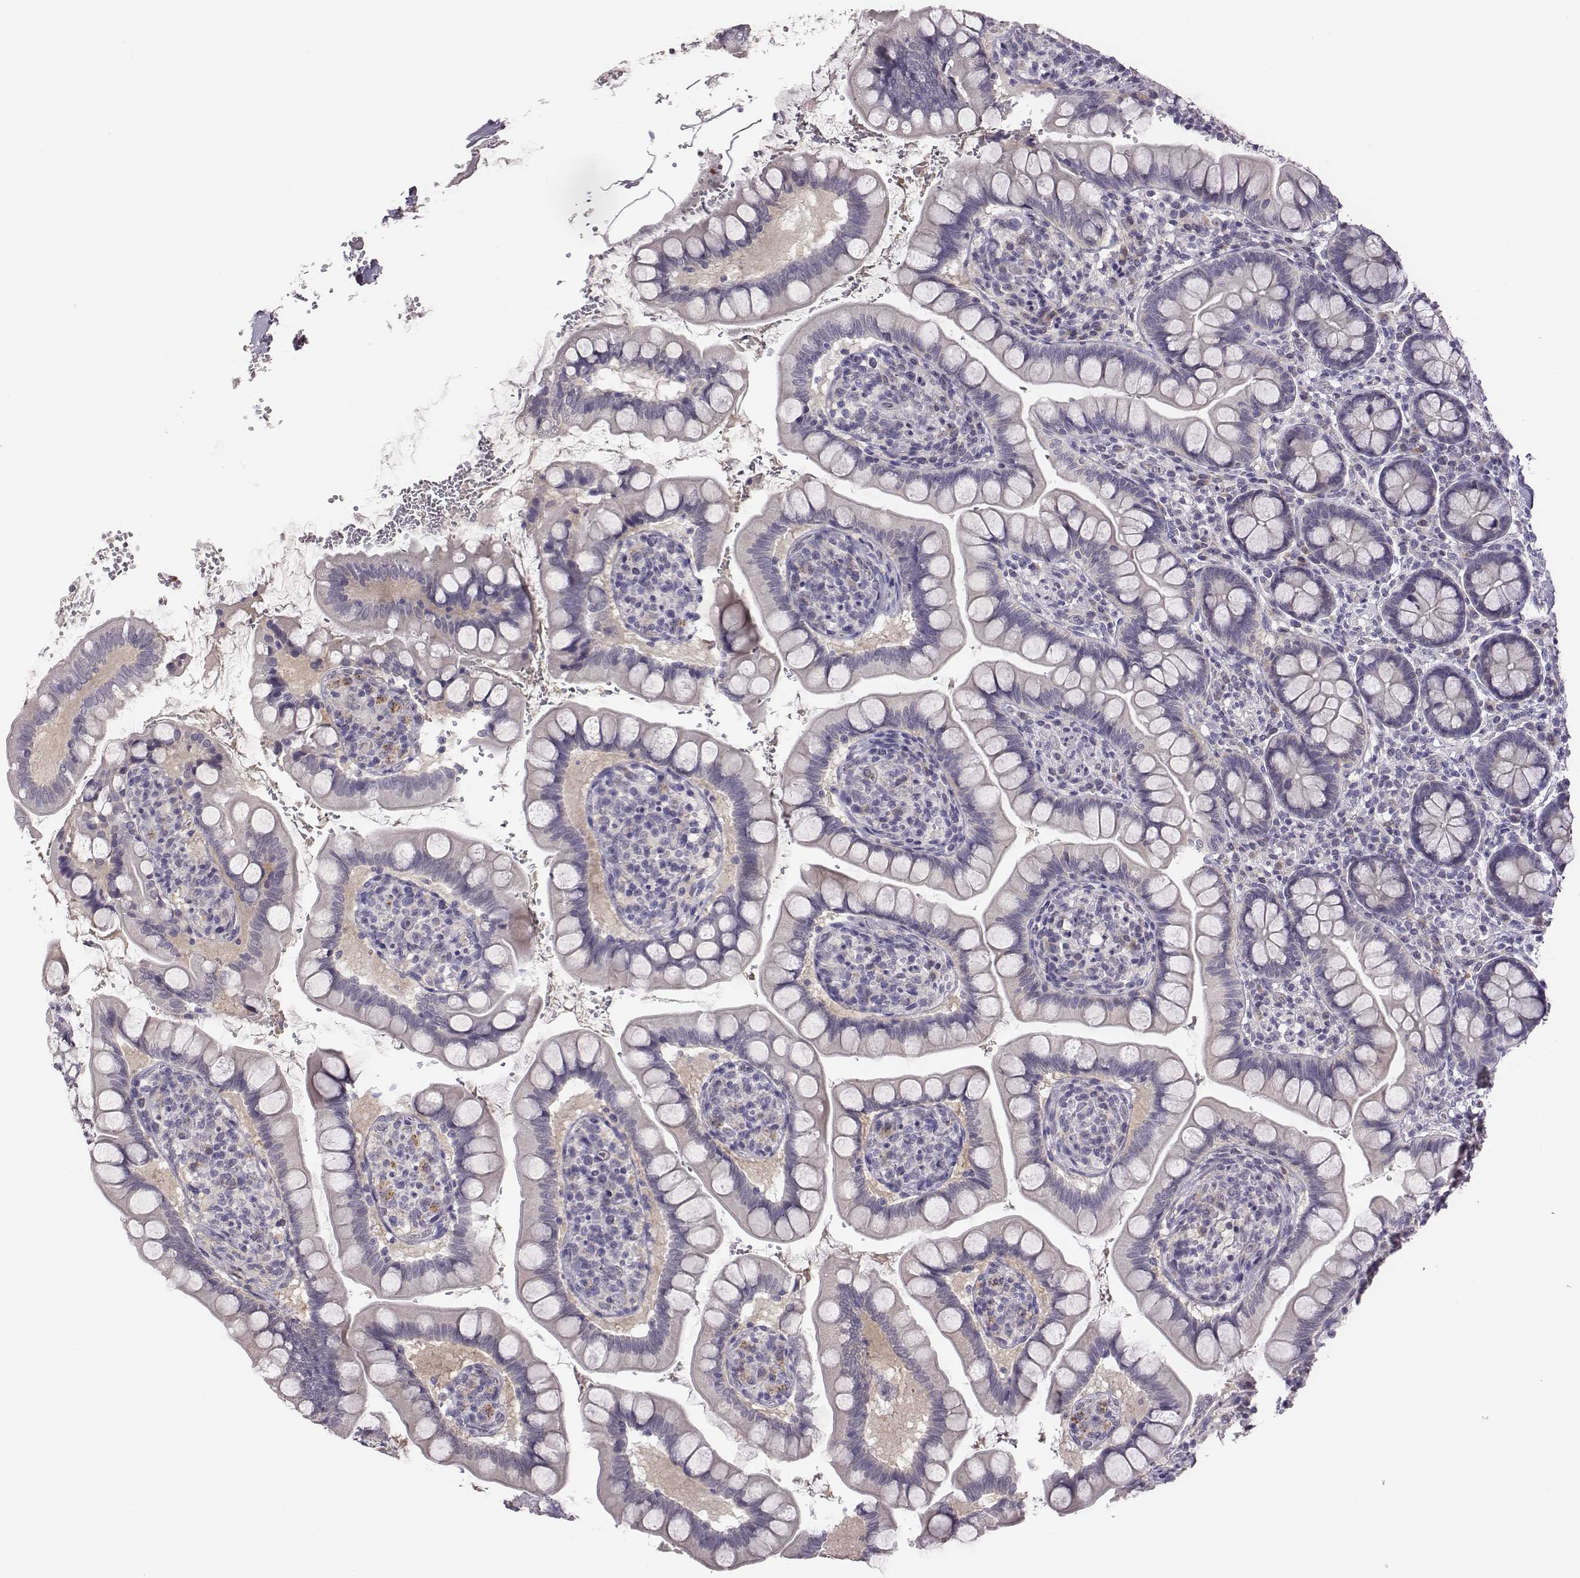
{"staining": {"intensity": "negative", "quantity": "none", "location": "none"}, "tissue": "small intestine", "cell_type": "Glandular cells", "image_type": "normal", "snomed": [{"axis": "morphology", "description": "Normal tissue, NOS"}, {"axis": "topography", "description": "Small intestine"}], "caption": "IHC histopathology image of benign human small intestine stained for a protein (brown), which reveals no staining in glandular cells.", "gene": "KMO", "patient": {"sex": "female", "age": 56}}